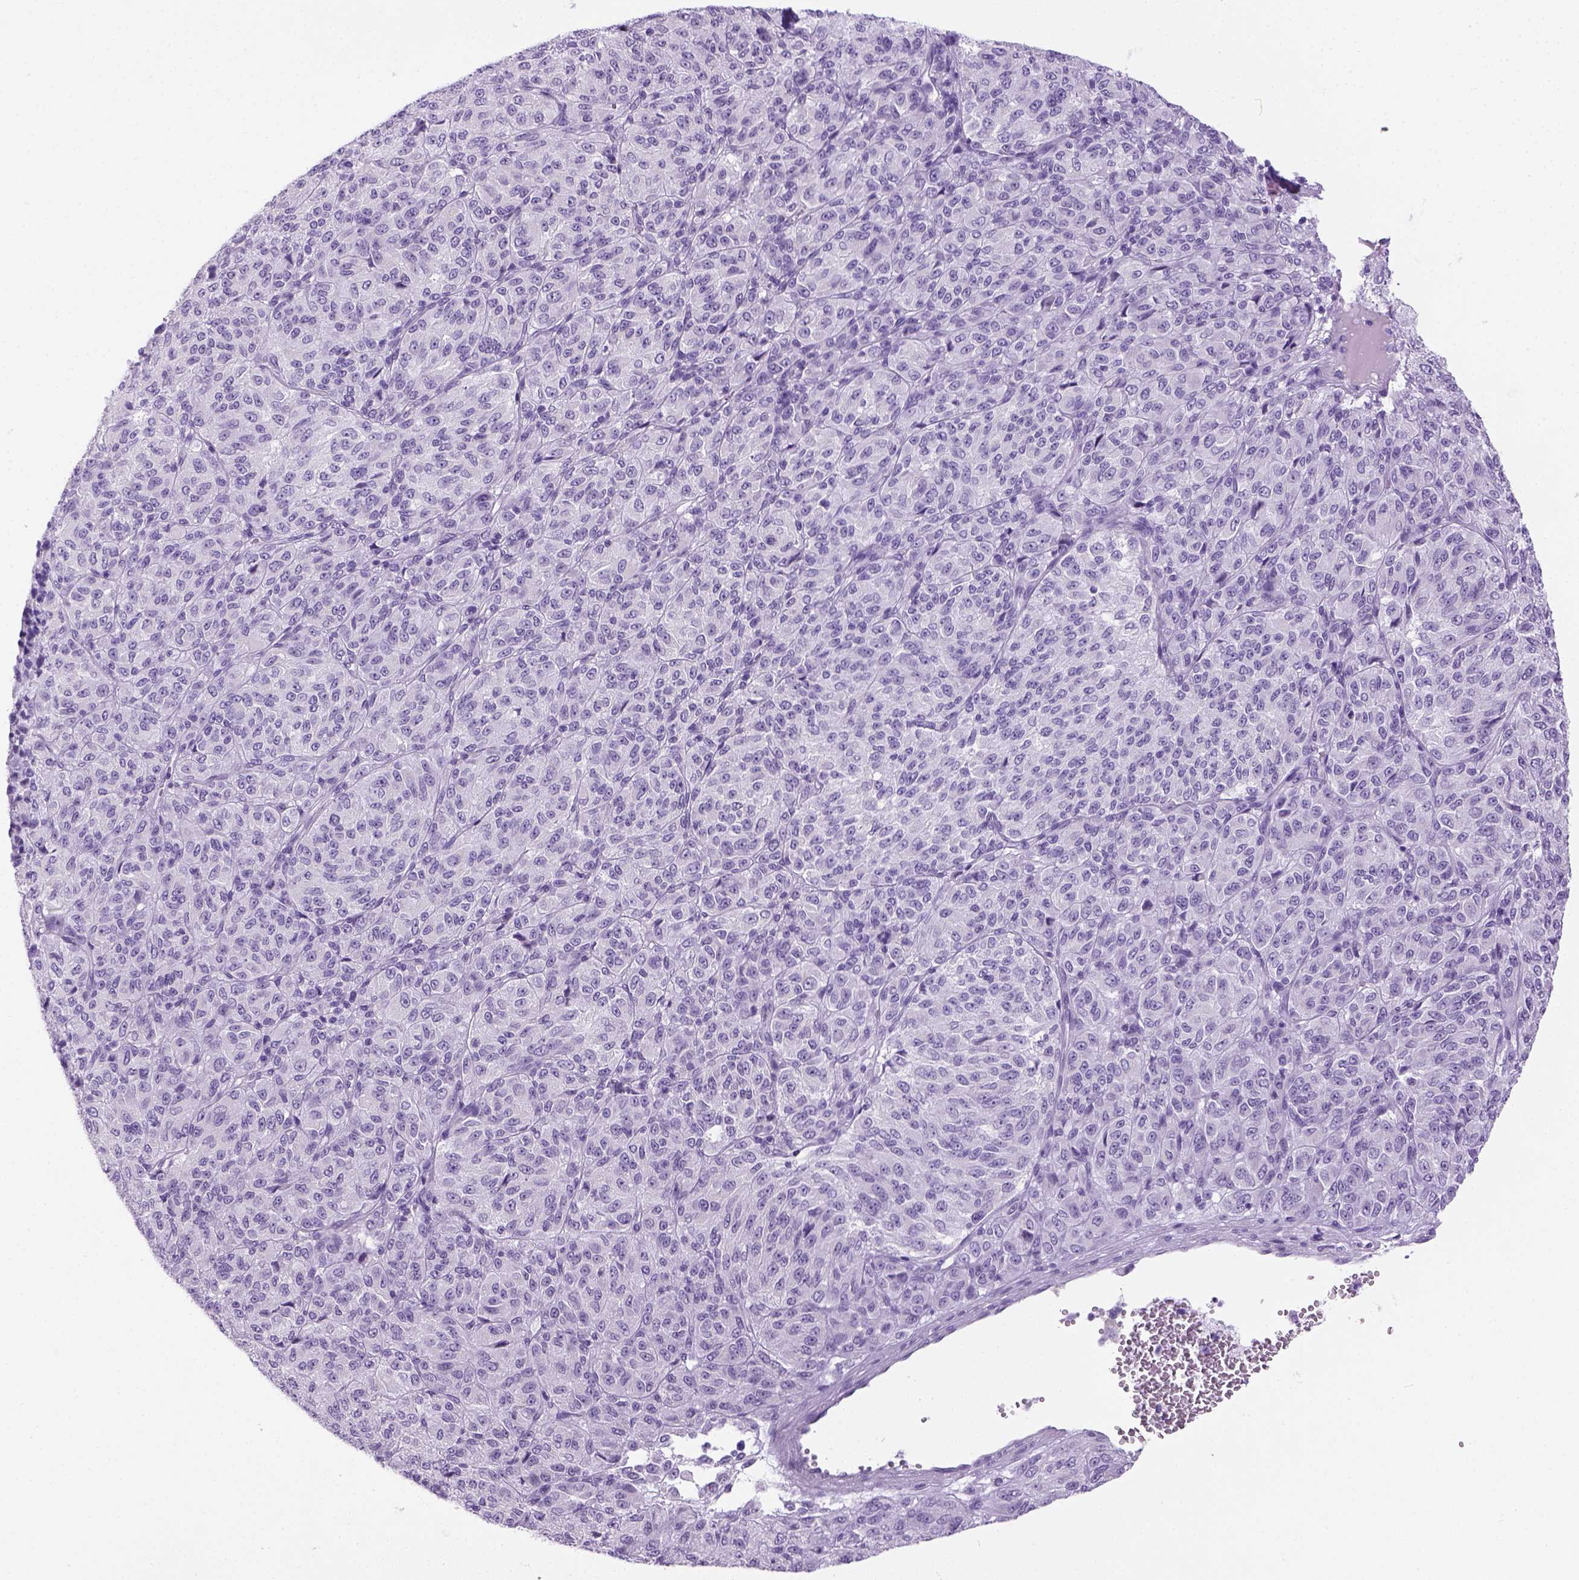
{"staining": {"intensity": "negative", "quantity": "none", "location": "none"}, "tissue": "melanoma", "cell_type": "Tumor cells", "image_type": "cancer", "snomed": [{"axis": "morphology", "description": "Malignant melanoma, Metastatic site"}, {"axis": "topography", "description": "Brain"}], "caption": "High magnification brightfield microscopy of malignant melanoma (metastatic site) stained with DAB (brown) and counterstained with hematoxylin (blue): tumor cells show no significant positivity.", "gene": "LGSN", "patient": {"sex": "female", "age": 56}}